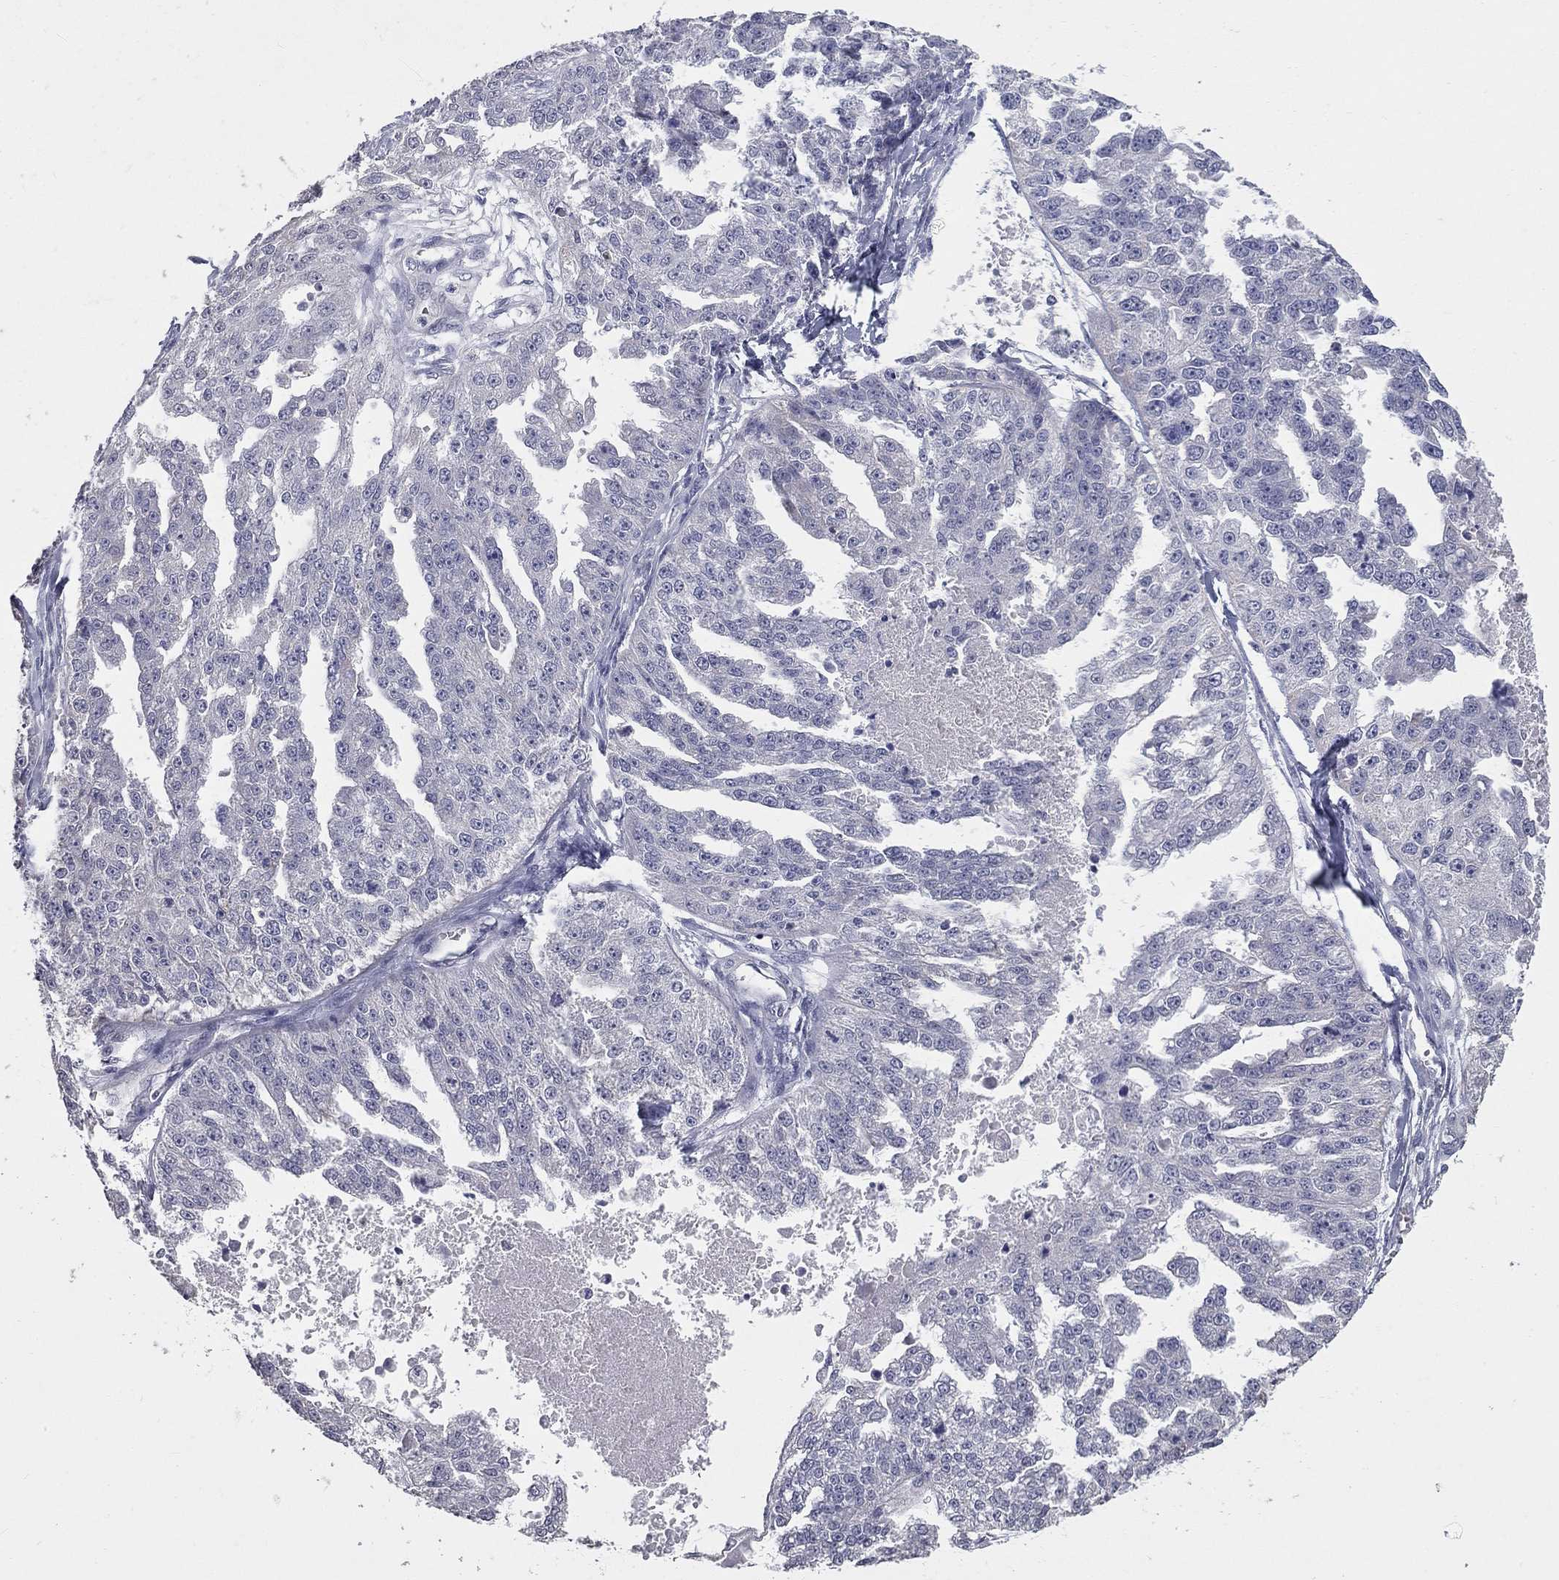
{"staining": {"intensity": "negative", "quantity": "none", "location": "none"}, "tissue": "ovarian cancer", "cell_type": "Tumor cells", "image_type": "cancer", "snomed": [{"axis": "morphology", "description": "Cystadenocarcinoma, serous, NOS"}, {"axis": "topography", "description": "Ovary"}], "caption": "This histopathology image is of ovarian cancer stained with immunohistochemistry to label a protein in brown with the nuclei are counter-stained blue. There is no expression in tumor cells.", "gene": "SHOC2", "patient": {"sex": "female", "age": 58}}